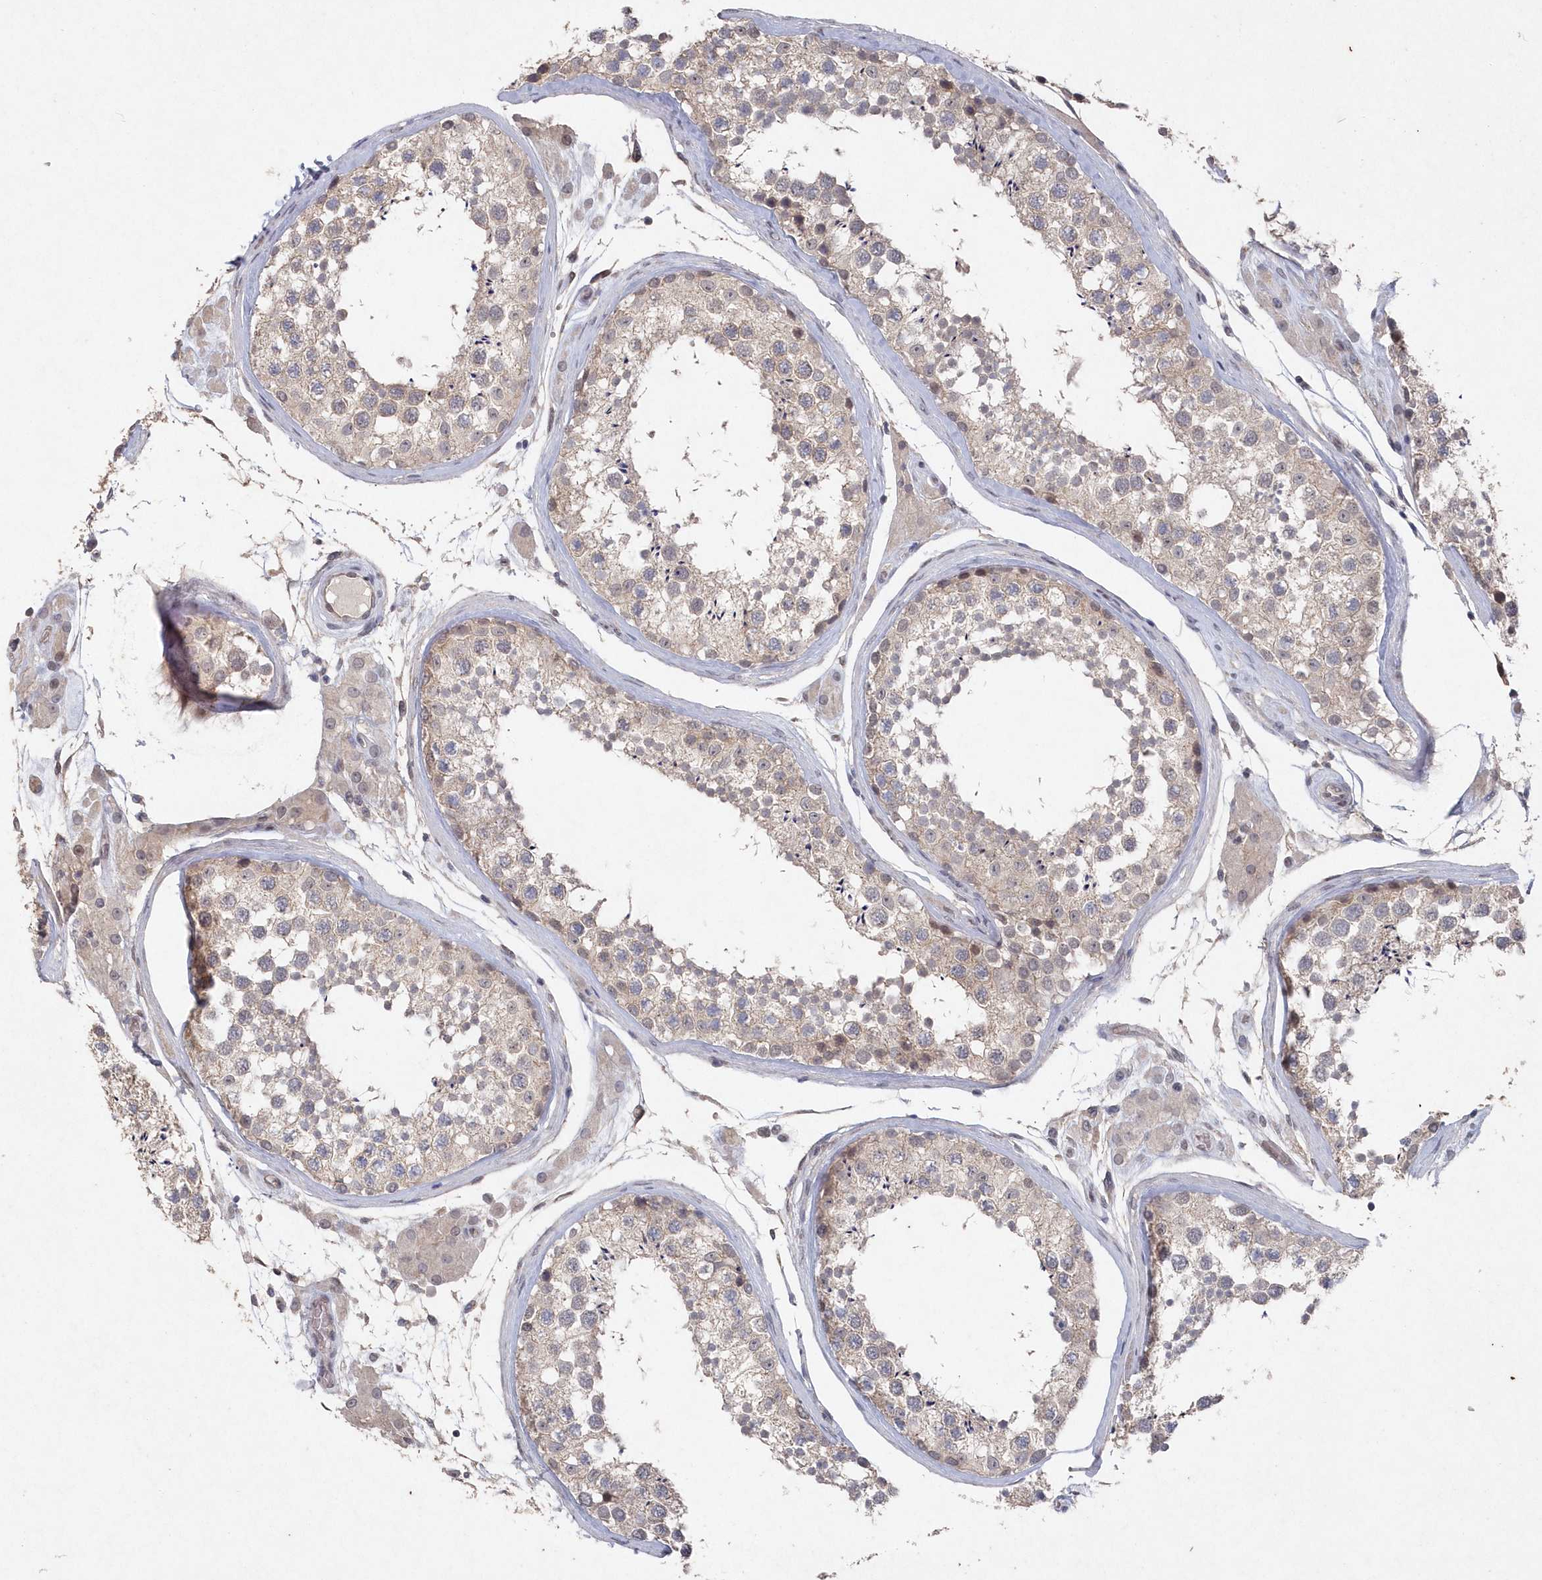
{"staining": {"intensity": "weak", "quantity": "25%-75%", "location": "cytoplasmic/membranous,nuclear"}, "tissue": "testis", "cell_type": "Cells in seminiferous ducts", "image_type": "normal", "snomed": [{"axis": "morphology", "description": "Normal tissue, NOS"}, {"axis": "topography", "description": "Testis"}], "caption": "The photomicrograph displays immunohistochemical staining of benign testis. There is weak cytoplasmic/membranous,nuclear staining is present in about 25%-75% of cells in seminiferous ducts.", "gene": "VSIG2", "patient": {"sex": "male", "age": 46}}